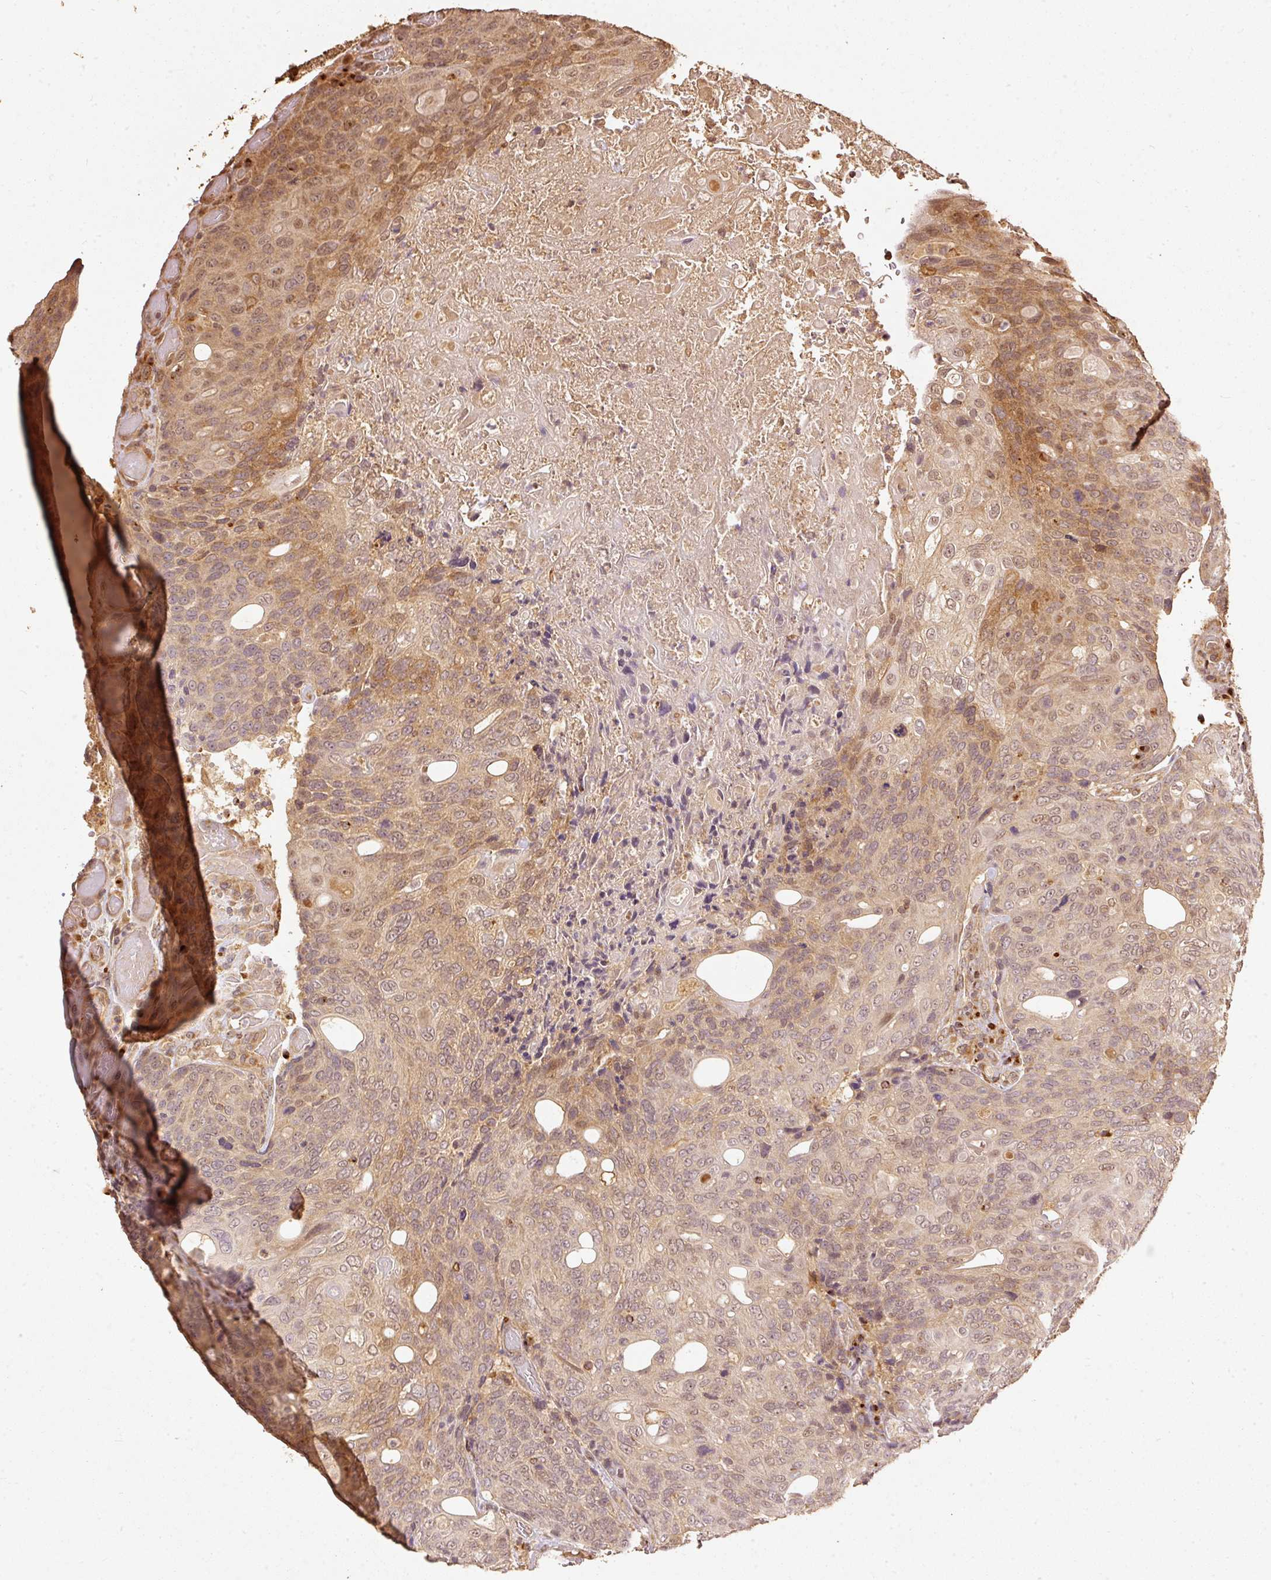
{"staining": {"intensity": "moderate", "quantity": ">75%", "location": "cytoplasmic/membranous"}, "tissue": "urothelial cancer", "cell_type": "Tumor cells", "image_type": "cancer", "snomed": [{"axis": "morphology", "description": "Urothelial carcinoma, High grade"}, {"axis": "topography", "description": "Urinary bladder"}], "caption": "This photomicrograph displays urothelial cancer stained with IHC to label a protein in brown. The cytoplasmic/membranous of tumor cells show moderate positivity for the protein. Nuclei are counter-stained blue.", "gene": "FUT8", "patient": {"sex": "female", "age": 70}}